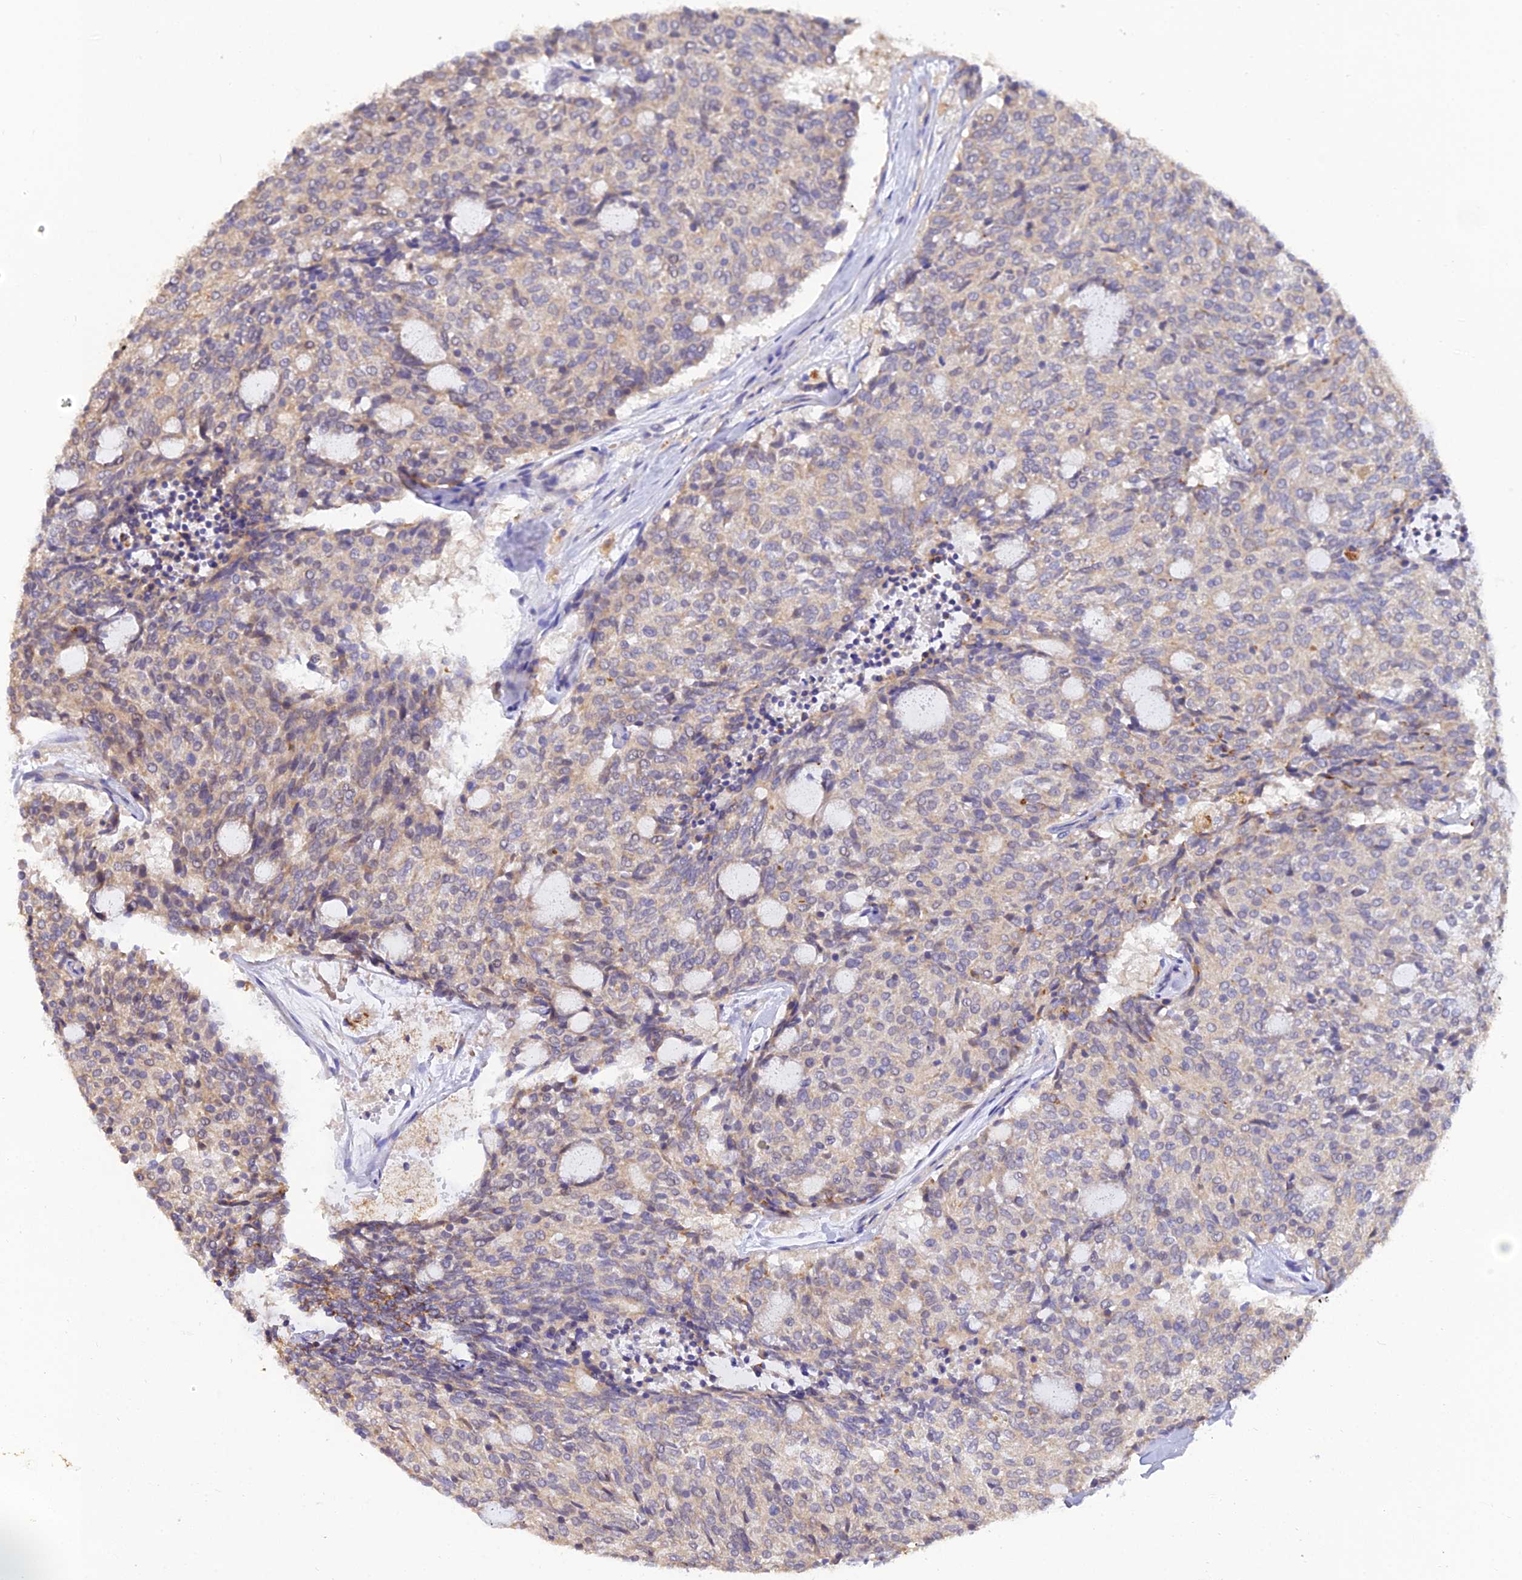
{"staining": {"intensity": "weak", "quantity": ">75%", "location": "cytoplasmic/membranous"}, "tissue": "carcinoid", "cell_type": "Tumor cells", "image_type": "cancer", "snomed": [{"axis": "morphology", "description": "Carcinoid, malignant, NOS"}, {"axis": "topography", "description": "Pancreas"}], "caption": "High-magnification brightfield microscopy of carcinoid (malignant) stained with DAB (3,3'-diaminobenzidine) (brown) and counterstained with hematoxylin (blue). tumor cells exhibit weak cytoplasmic/membranous expression is seen in approximately>75% of cells. Ihc stains the protein in brown and the nuclei are stained blue.", "gene": "ARL8B", "patient": {"sex": "female", "age": 54}}